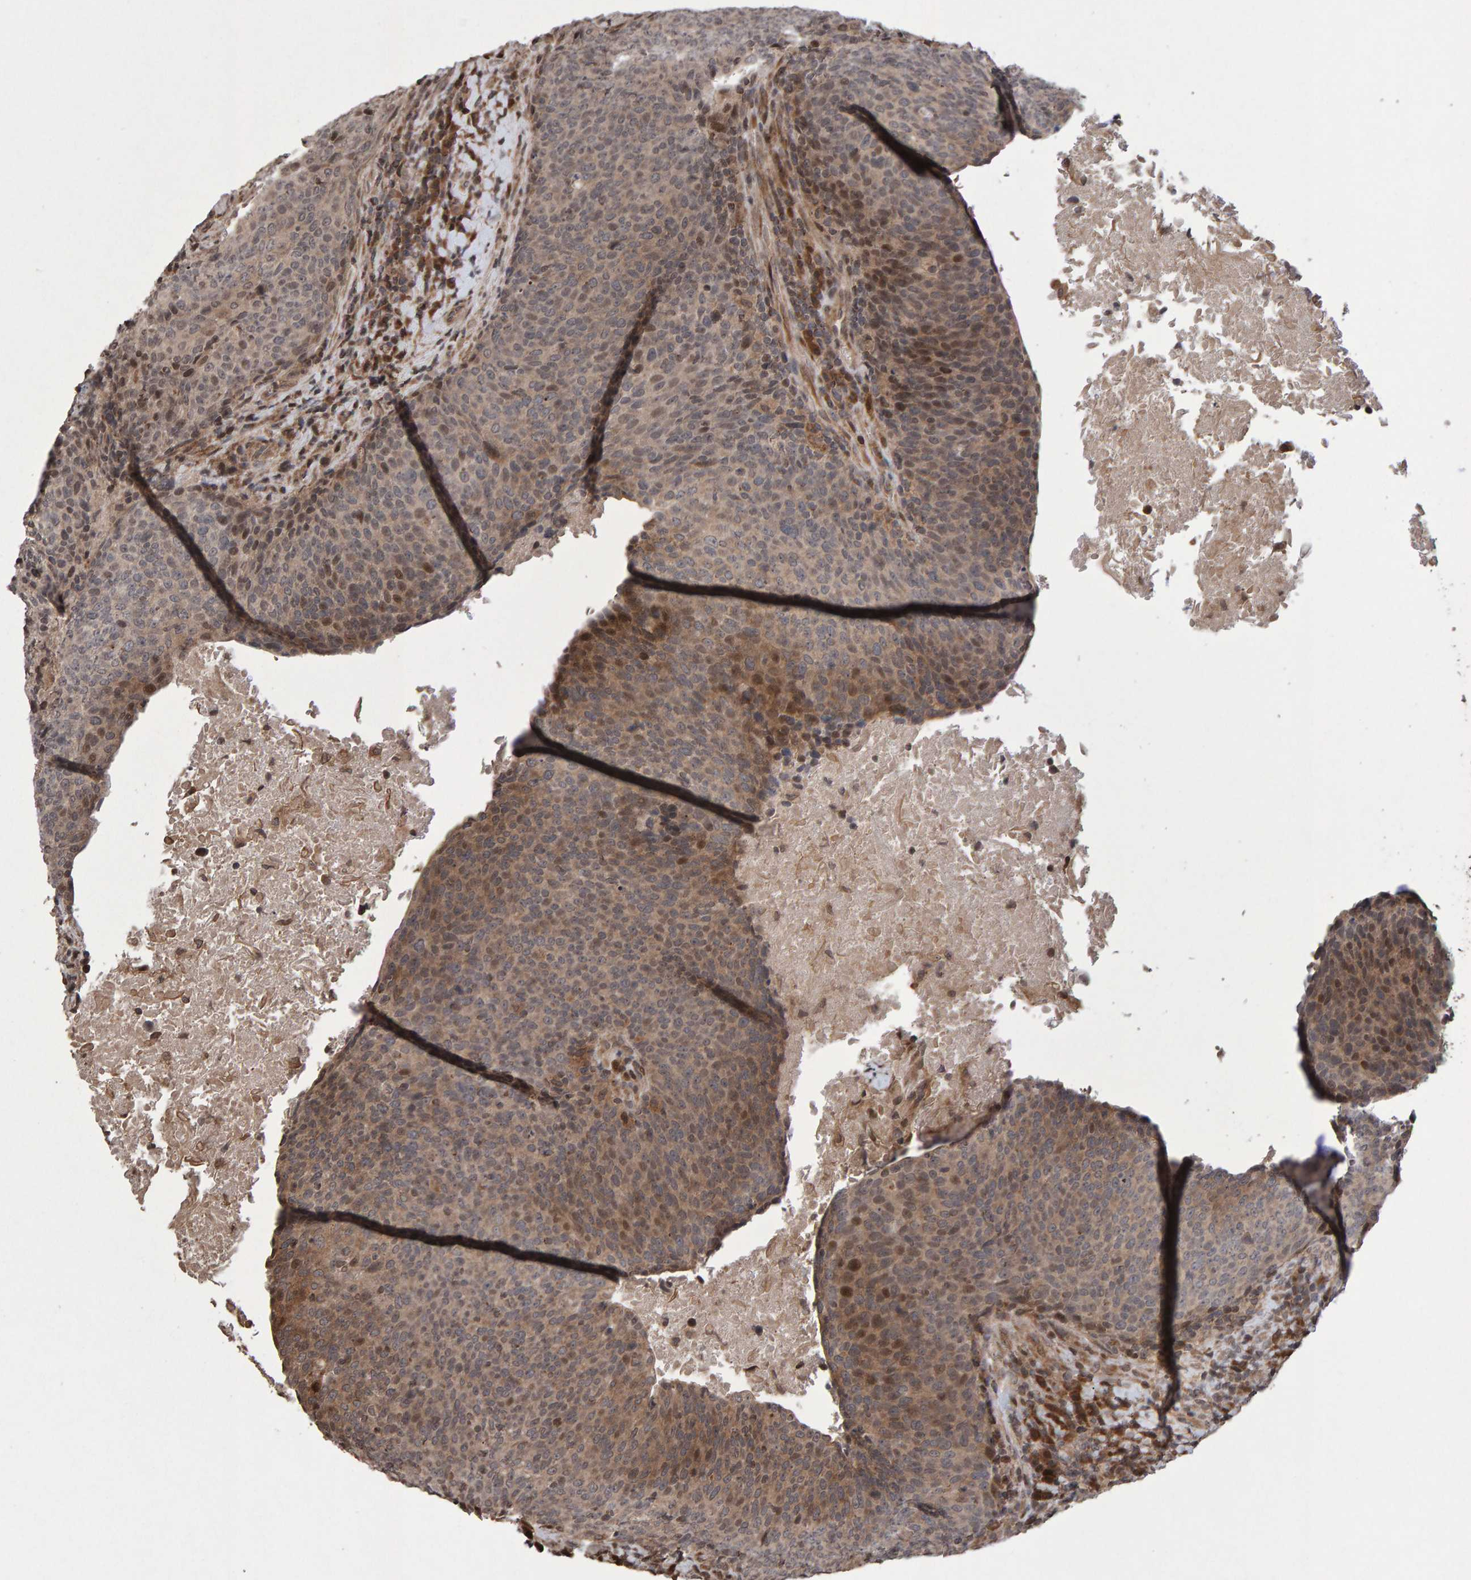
{"staining": {"intensity": "moderate", "quantity": "25%-75%", "location": "cytoplasmic/membranous,nuclear"}, "tissue": "head and neck cancer", "cell_type": "Tumor cells", "image_type": "cancer", "snomed": [{"axis": "morphology", "description": "Squamous cell carcinoma, NOS"}, {"axis": "morphology", "description": "Squamous cell carcinoma, metastatic, NOS"}, {"axis": "topography", "description": "Lymph node"}, {"axis": "topography", "description": "Head-Neck"}], "caption": "An IHC image of tumor tissue is shown. Protein staining in brown shows moderate cytoplasmic/membranous and nuclear positivity in head and neck cancer within tumor cells.", "gene": "PECR", "patient": {"sex": "male", "age": 62}}